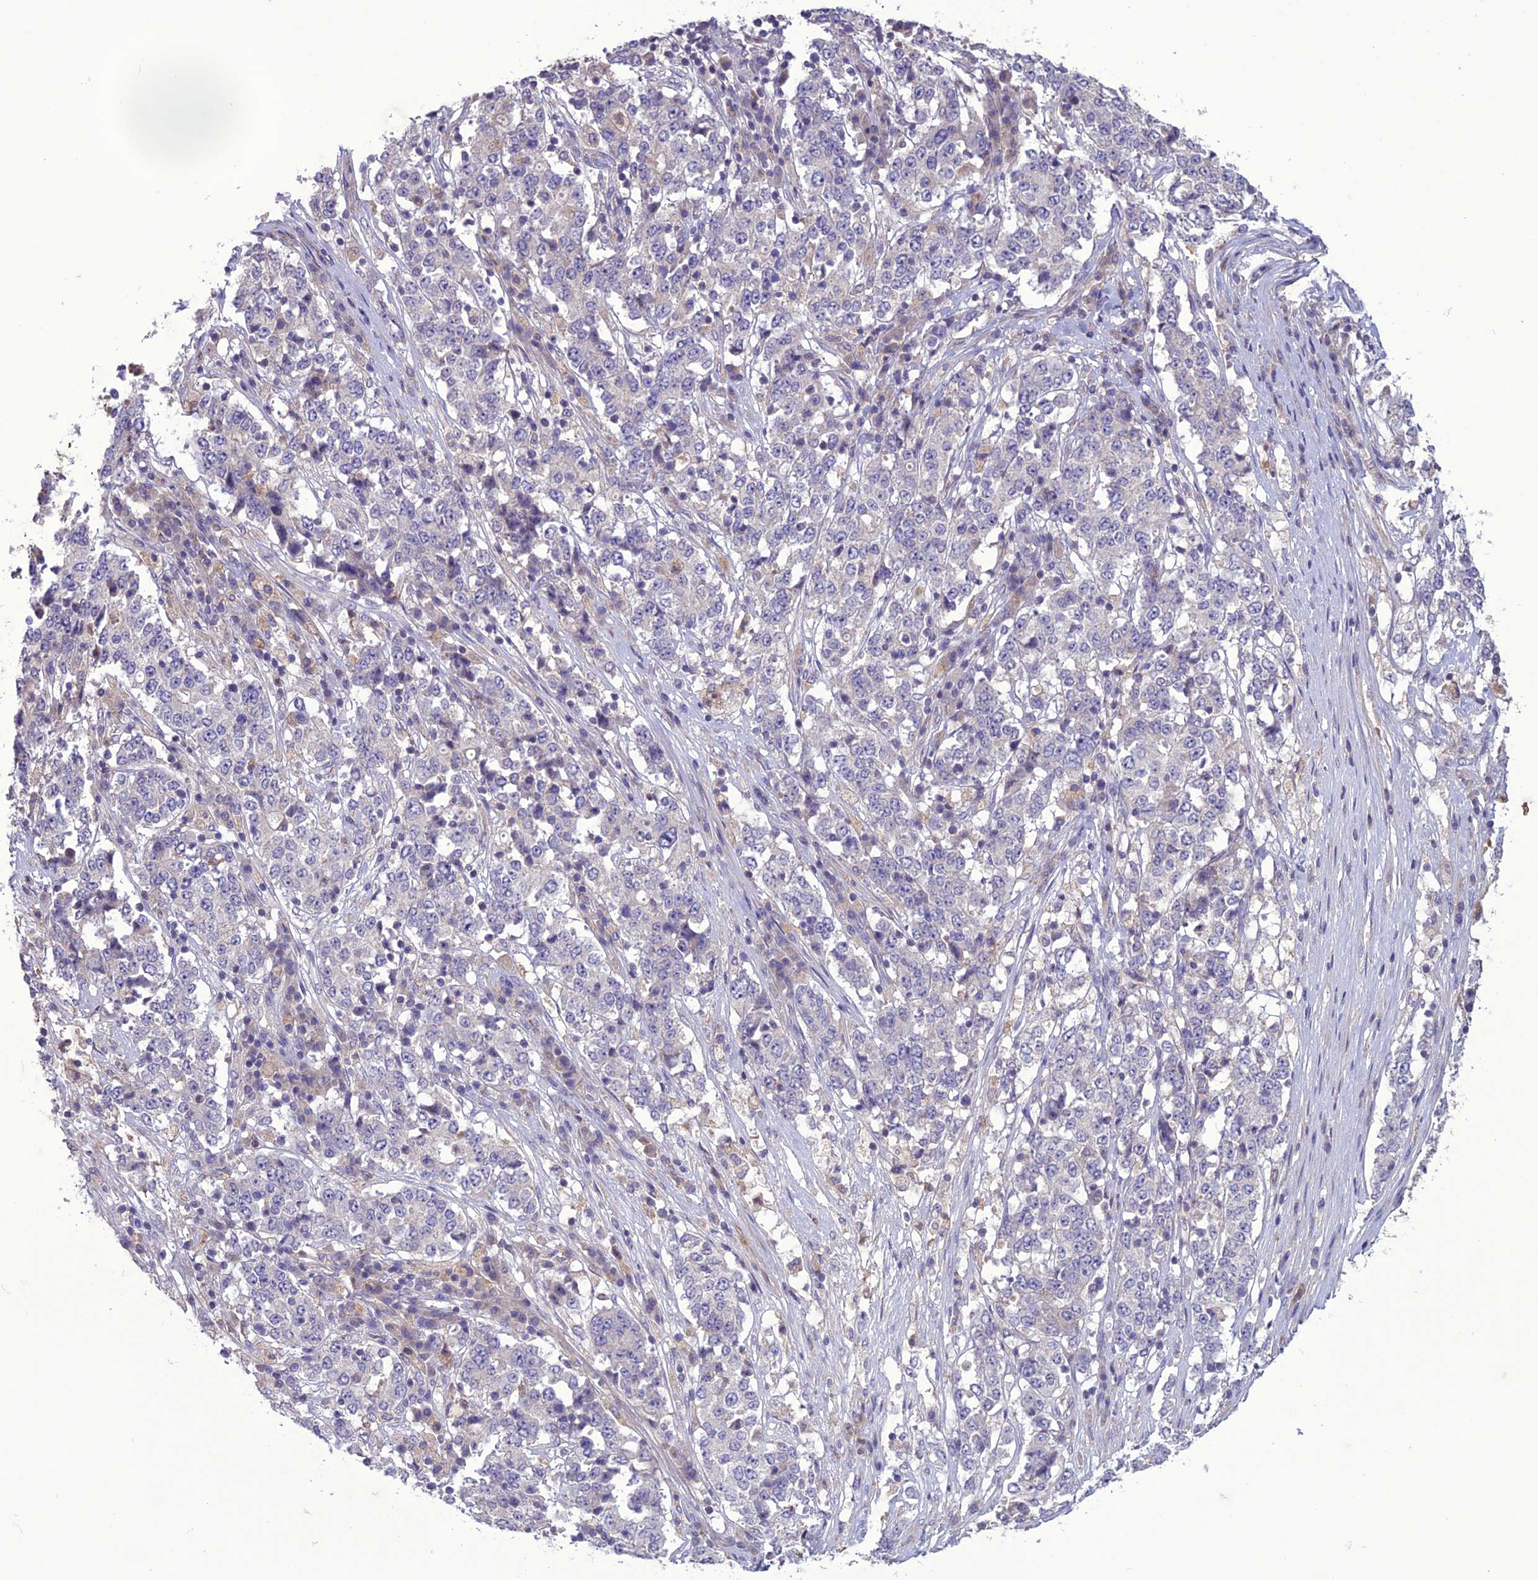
{"staining": {"intensity": "negative", "quantity": "none", "location": "none"}, "tissue": "stomach cancer", "cell_type": "Tumor cells", "image_type": "cancer", "snomed": [{"axis": "morphology", "description": "Adenocarcinoma, NOS"}, {"axis": "topography", "description": "Stomach"}], "caption": "There is no significant positivity in tumor cells of stomach adenocarcinoma.", "gene": "C2orf76", "patient": {"sex": "male", "age": 59}}